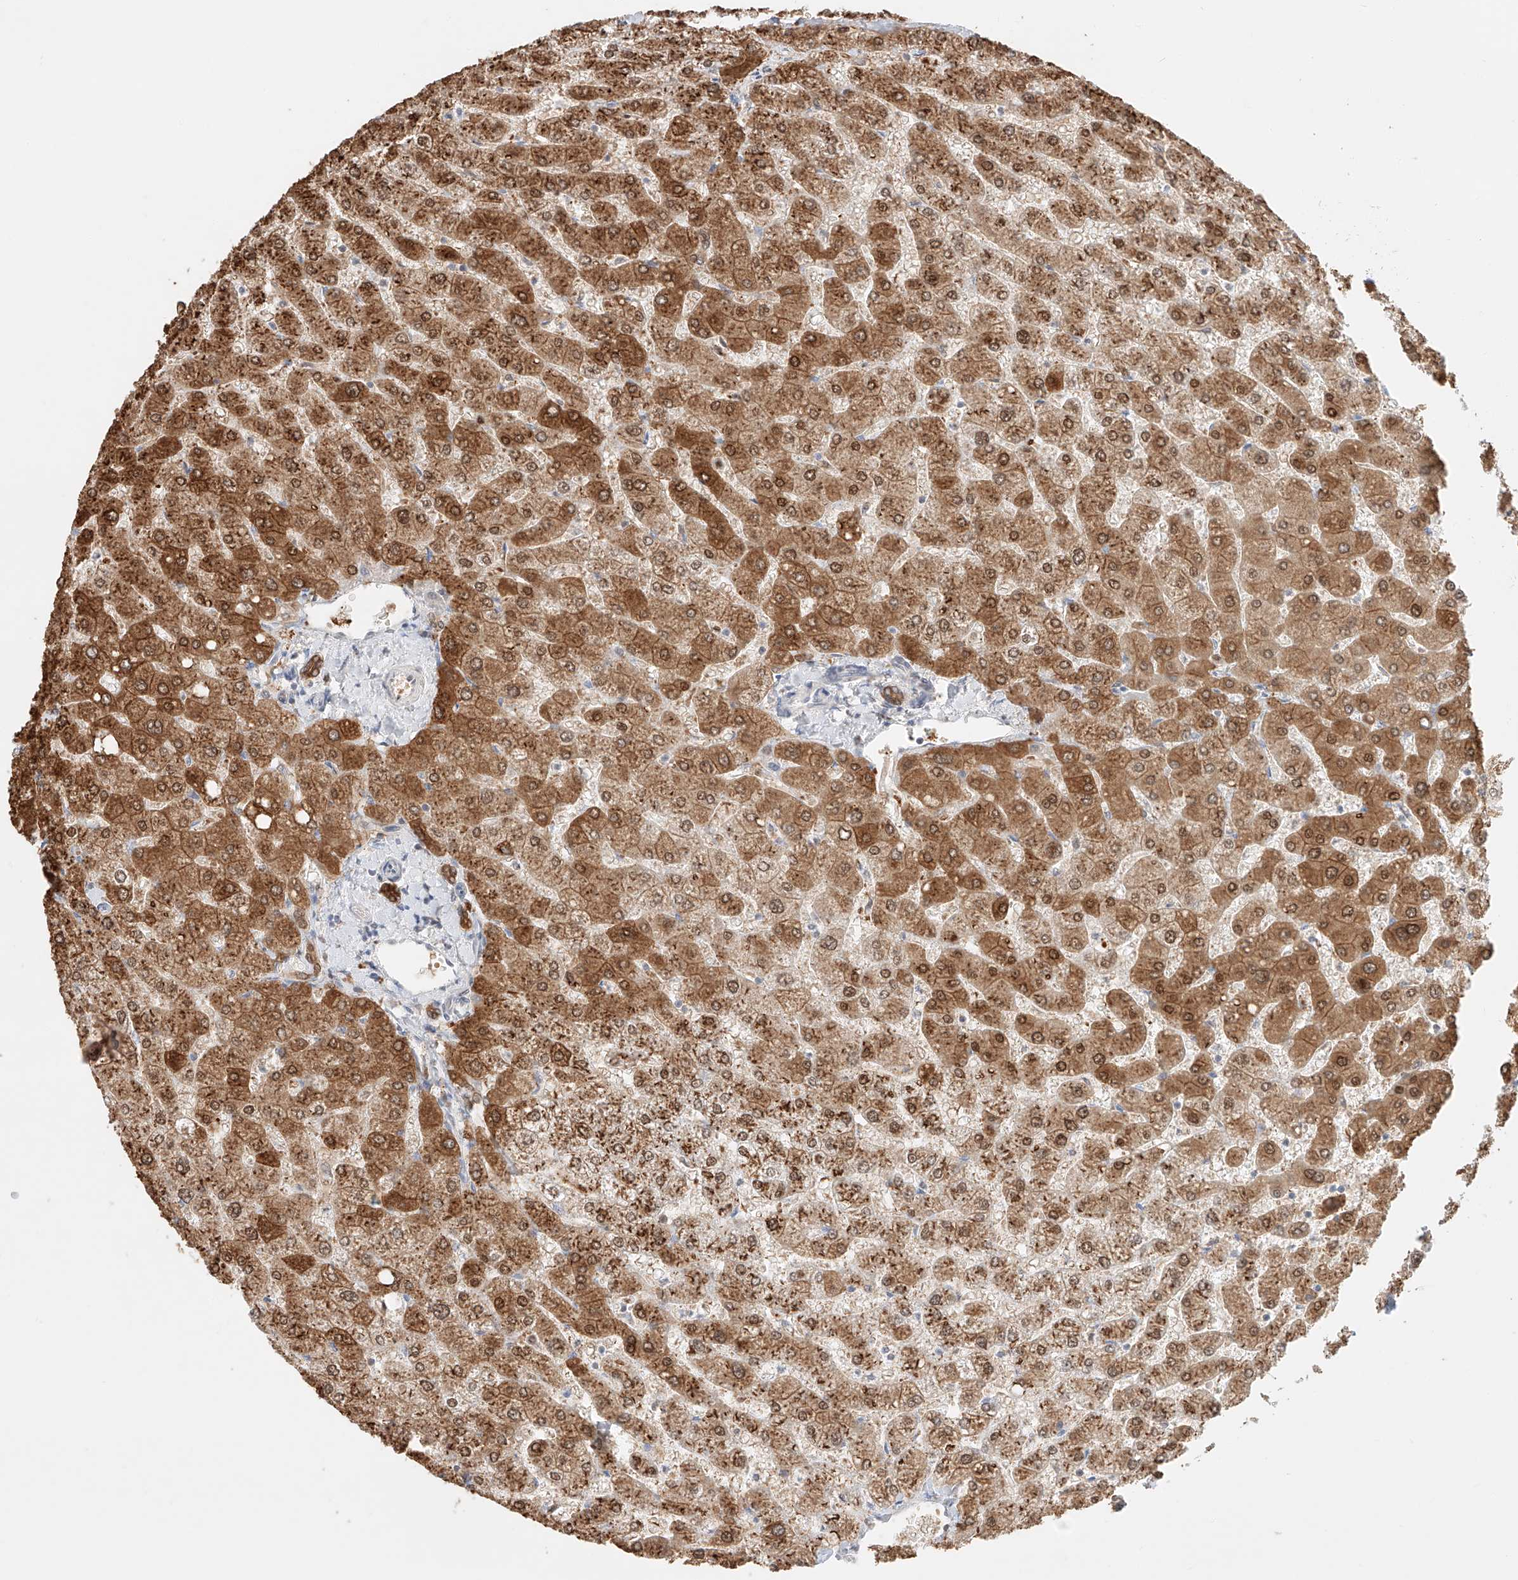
{"staining": {"intensity": "moderate", "quantity": ">75%", "location": "cytoplasmic/membranous,nuclear"}, "tissue": "liver", "cell_type": "Cholangiocytes", "image_type": "normal", "snomed": [{"axis": "morphology", "description": "Normal tissue, NOS"}, {"axis": "topography", "description": "Liver"}], "caption": "Protein positivity by immunohistochemistry shows moderate cytoplasmic/membranous,nuclear positivity in about >75% of cholangiocytes in benign liver.", "gene": "APIP", "patient": {"sex": "male", "age": 55}}